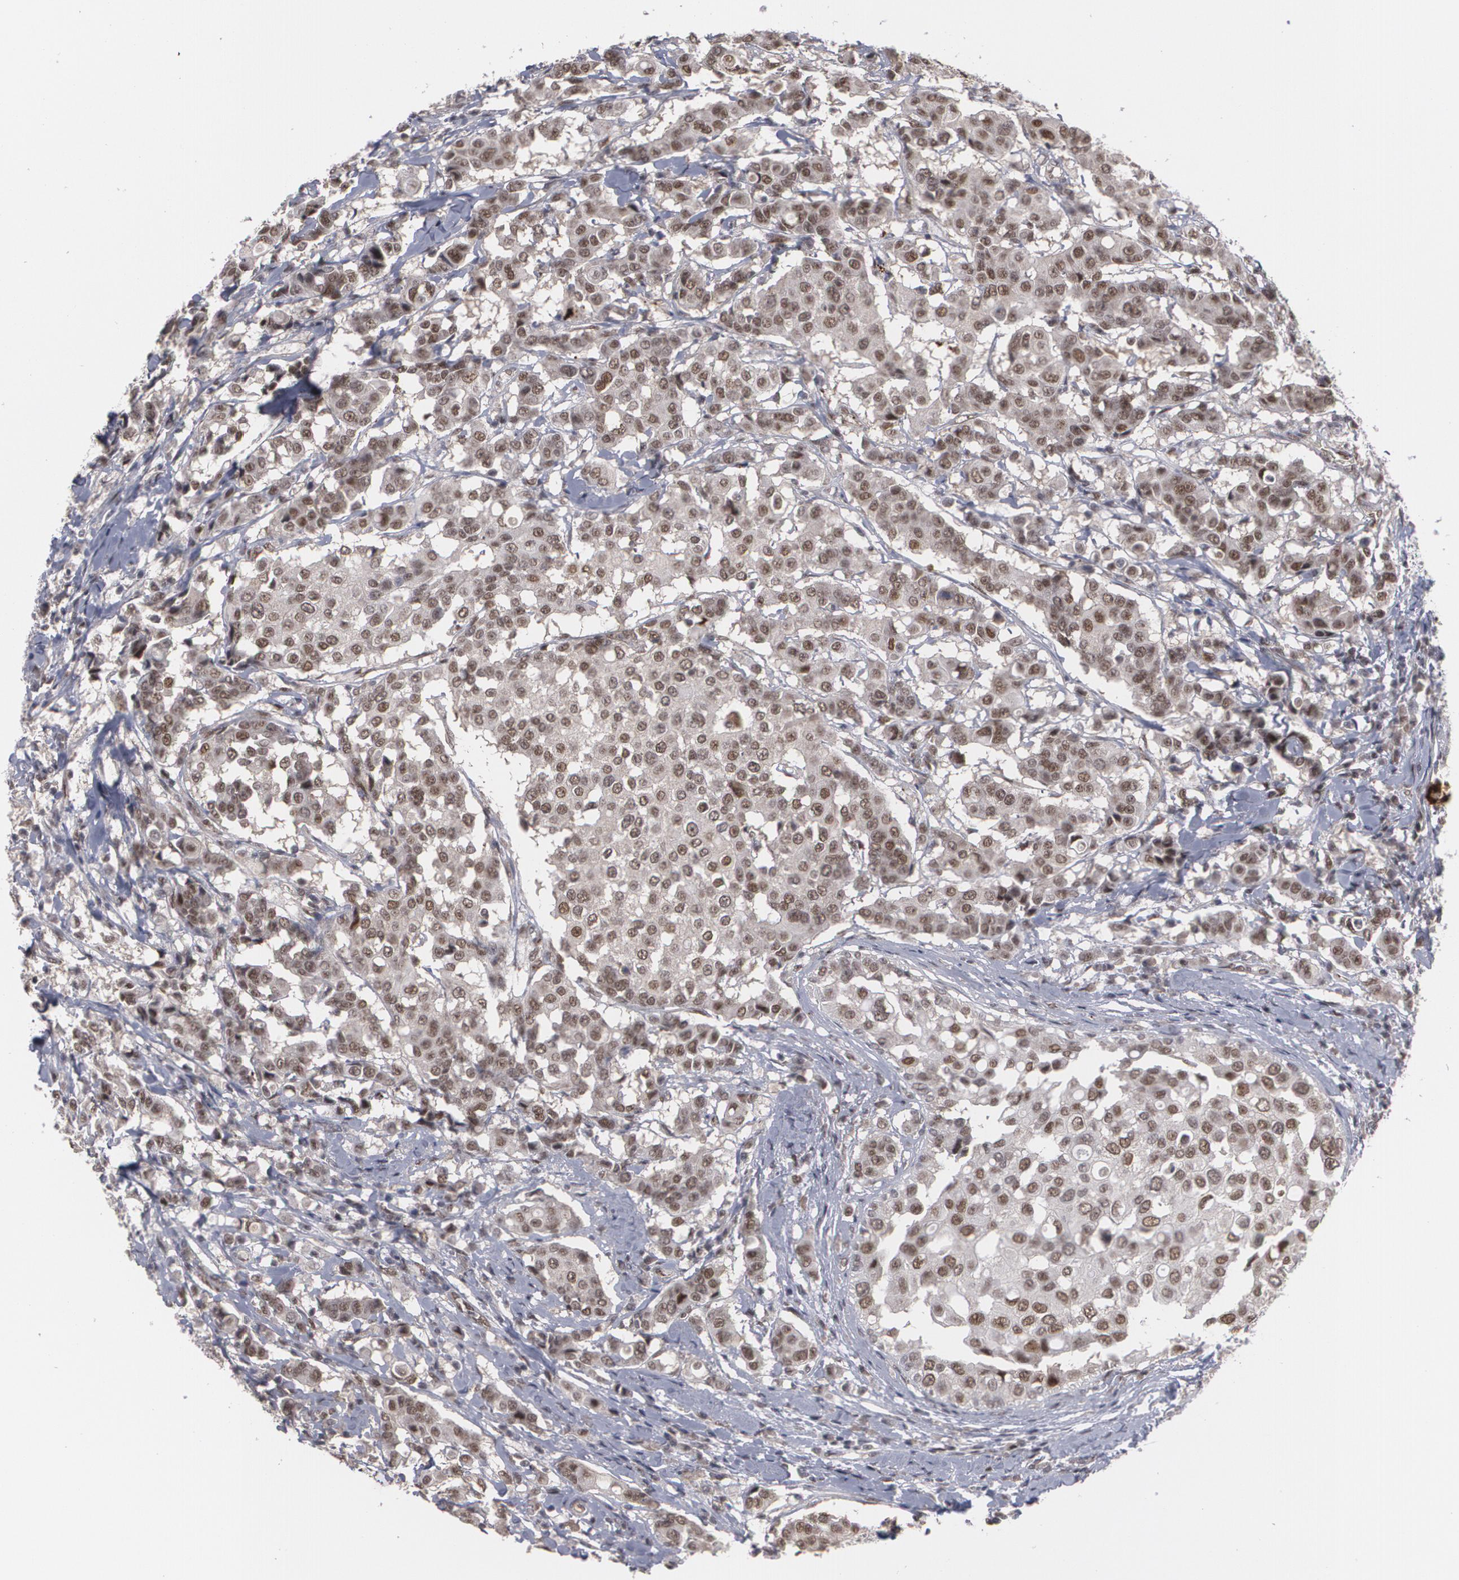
{"staining": {"intensity": "moderate", "quantity": ">75%", "location": "nuclear"}, "tissue": "breast cancer", "cell_type": "Tumor cells", "image_type": "cancer", "snomed": [{"axis": "morphology", "description": "Duct carcinoma"}, {"axis": "topography", "description": "Breast"}], "caption": "Immunohistochemistry staining of invasive ductal carcinoma (breast), which exhibits medium levels of moderate nuclear positivity in about >75% of tumor cells indicating moderate nuclear protein positivity. The staining was performed using DAB (brown) for protein detection and nuclei were counterstained in hematoxylin (blue).", "gene": "INTS6", "patient": {"sex": "female", "age": 27}}